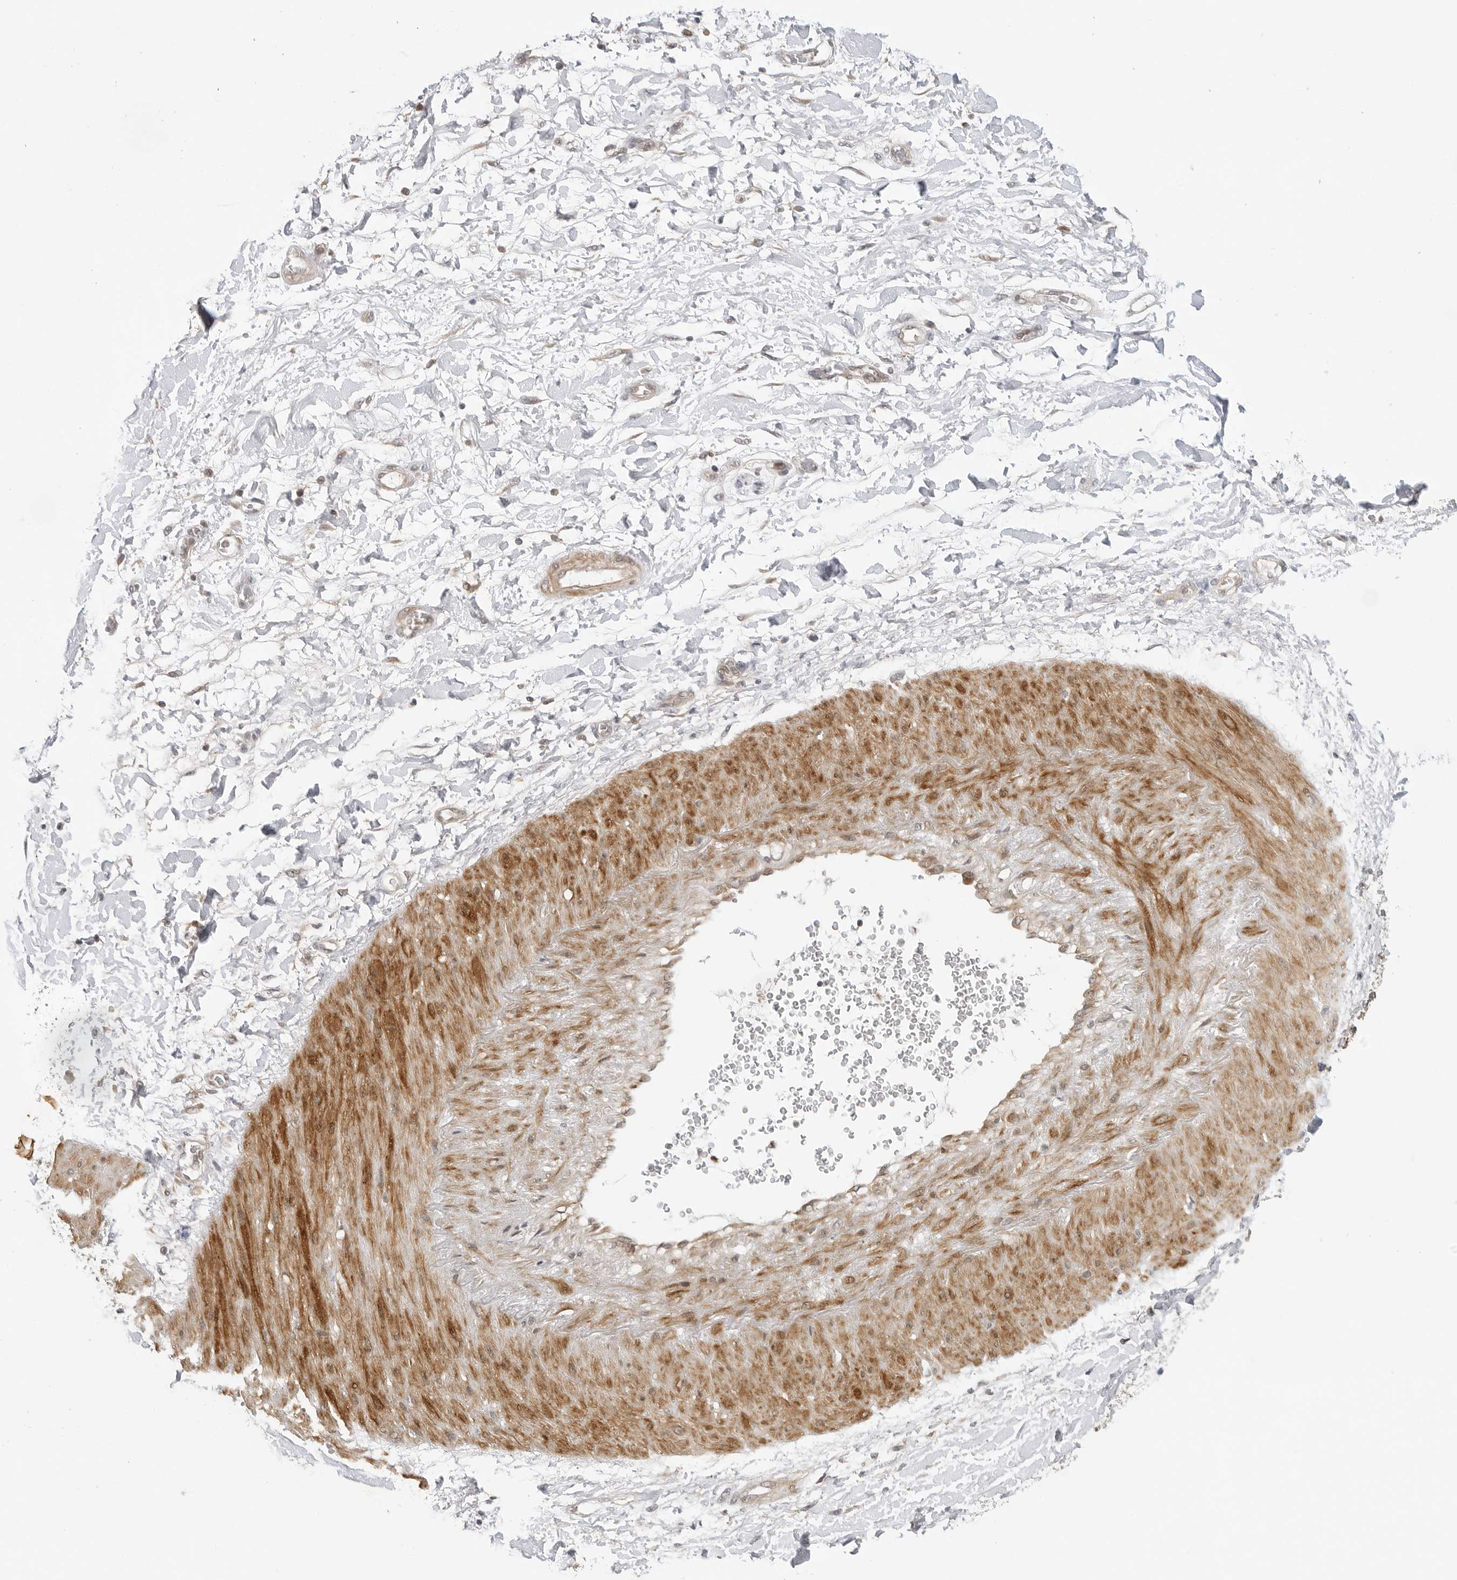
{"staining": {"intensity": "weak", "quantity": ">75%", "location": "cytoplasmic/membranous"}, "tissue": "soft tissue", "cell_type": "Fibroblasts", "image_type": "normal", "snomed": [{"axis": "morphology", "description": "Normal tissue, NOS"}, {"axis": "morphology", "description": "Adenocarcinoma, NOS"}, {"axis": "topography", "description": "Pancreas"}, {"axis": "topography", "description": "Peripheral nerve tissue"}], "caption": "Protein positivity by immunohistochemistry (IHC) displays weak cytoplasmic/membranous staining in approximately >75% of fibroblasts in normal soft tissue.", "gene": "MAP2K5", "patient": {"sex": "male", "age": 59}}